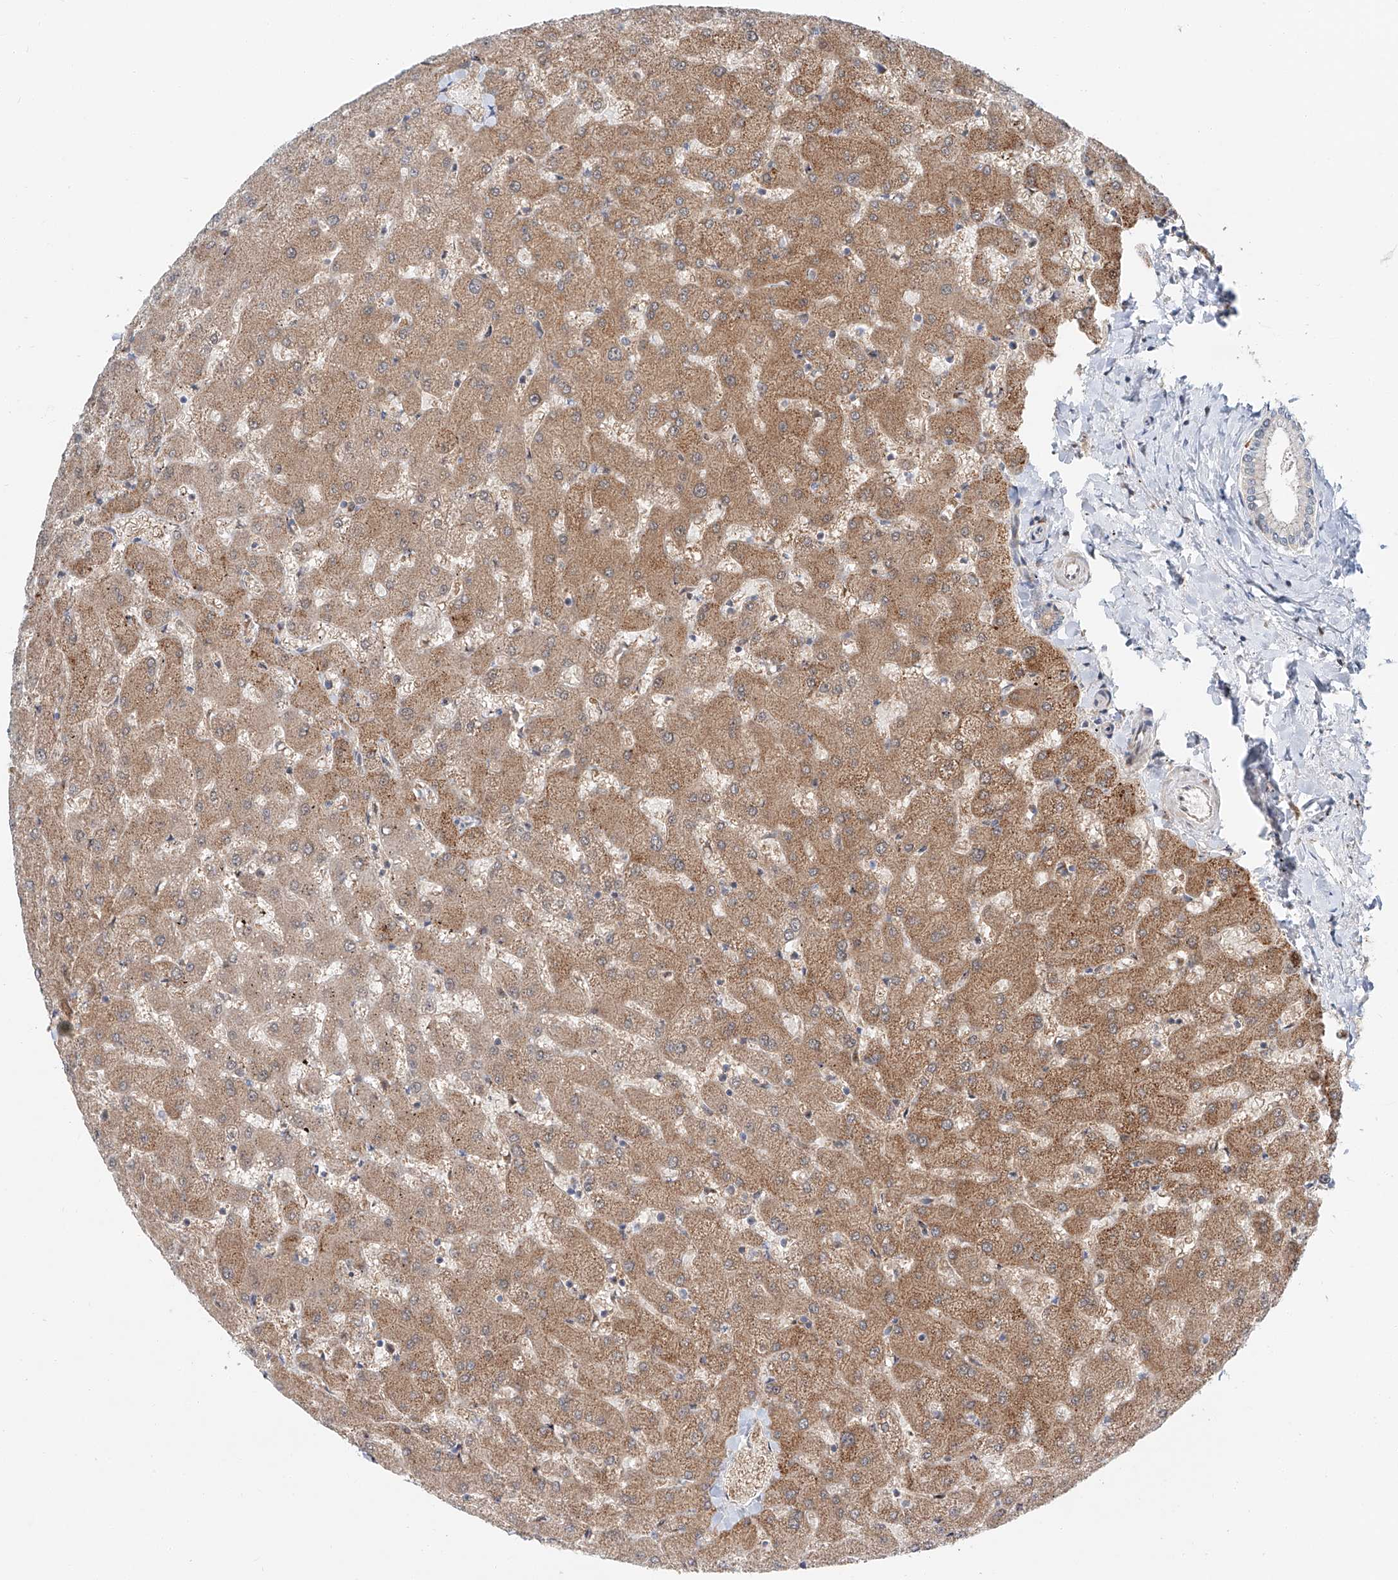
{"staining": {"intensity": "negative", "quantity": "none", "location": "none"}, "tissue": "liver", "cell_type": "Cholangiocytes", "image_type": "normal", "snomed": [{"axis": "morphology", "description": "Normal tissue, NOS"}, {"axis": "topography", "description": "Liver"}], "caption": "Image shows no protein staining in cholangiocytes of unremarkable liver. (Immunohistochemistry, brightfield microscopy, high magnification).", "gene": "CLDND1", "patient": {"sex": "female", "age": 63}}